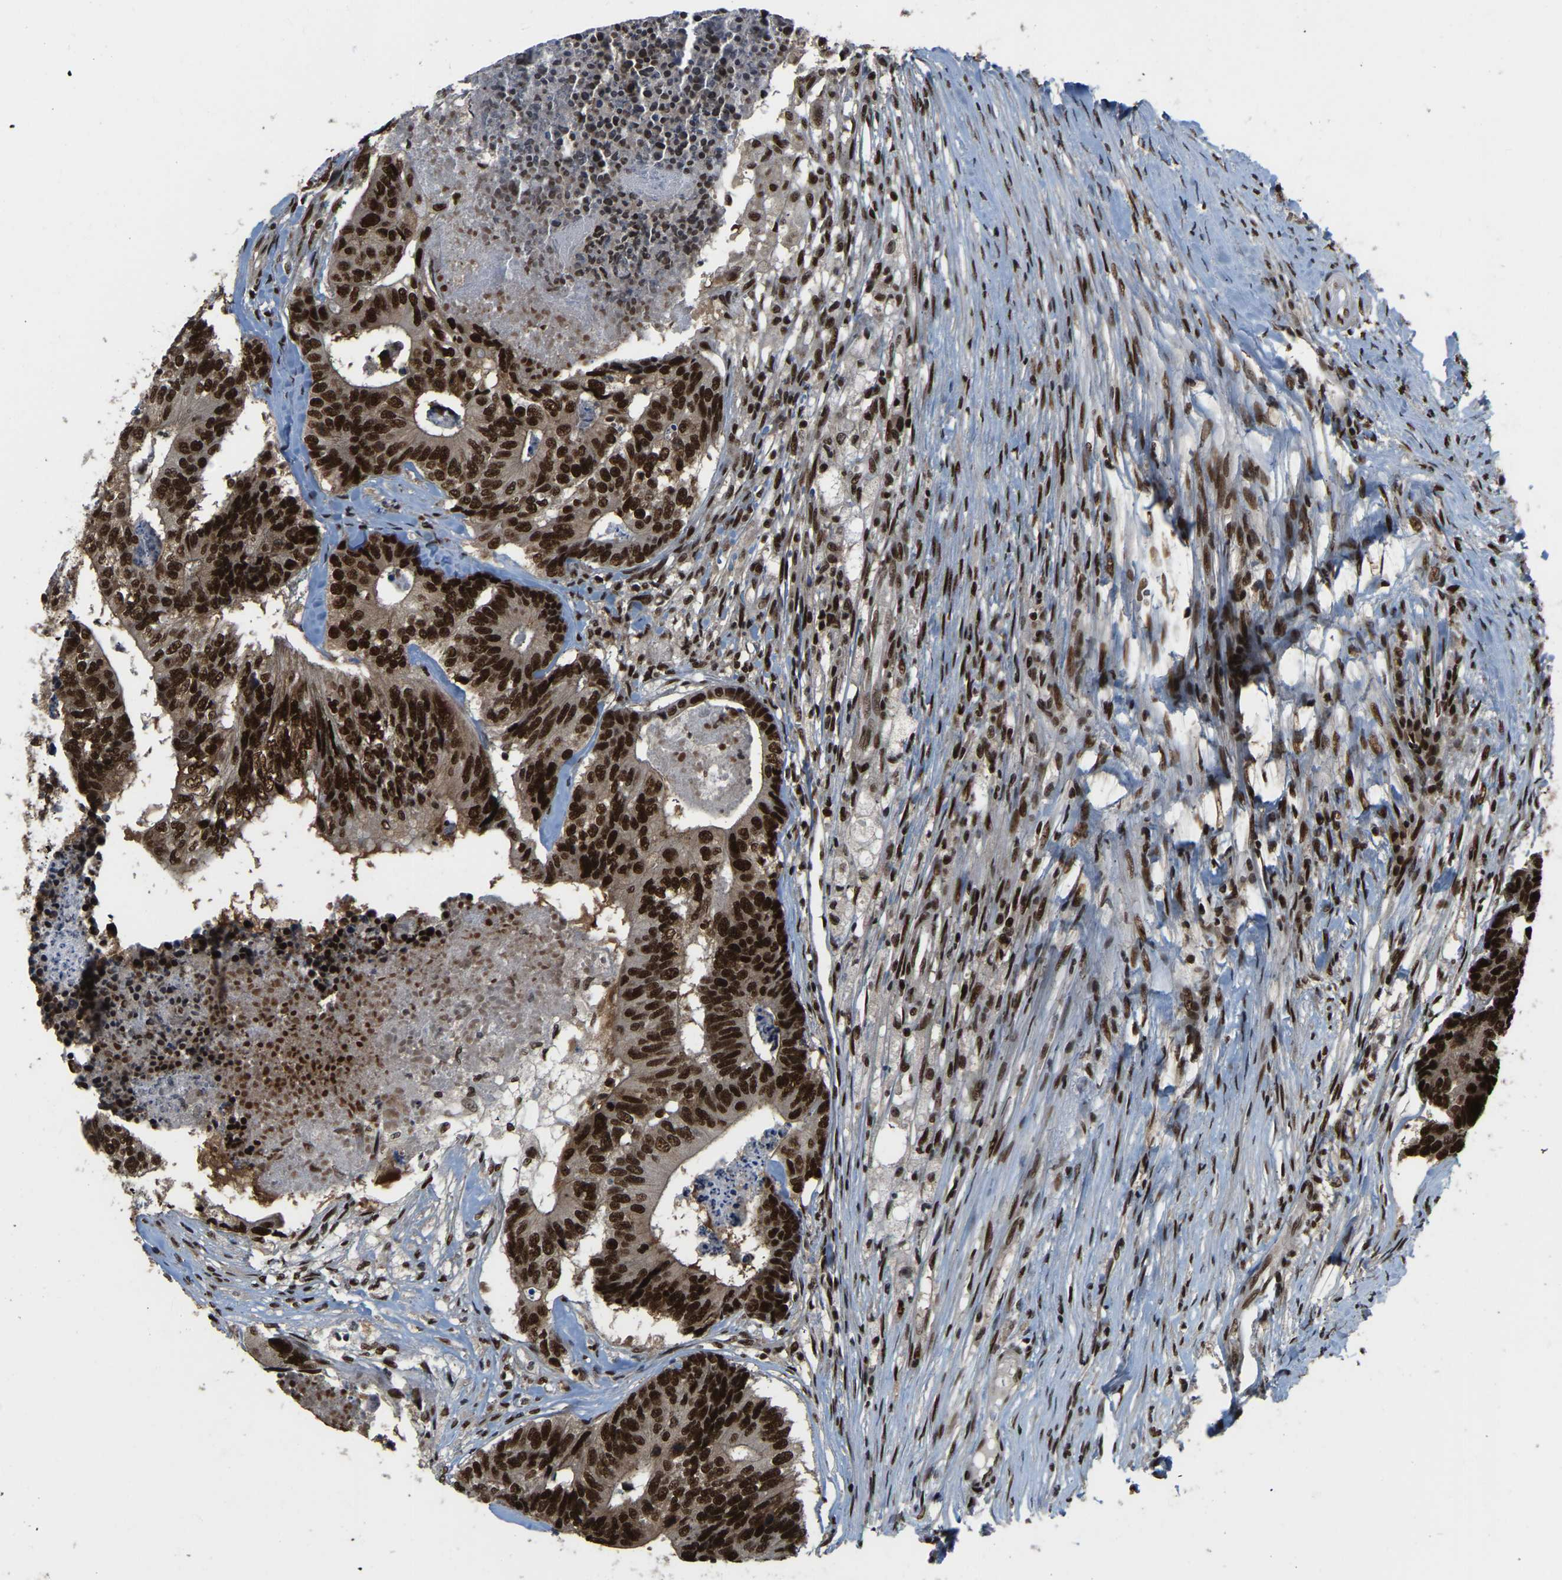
{"staining": {"intensity": "strong", "quantity": ">75%", "location": "nuclear"}, "tissue": "colorectal cancer", "cell_type": "Tumor cells", "image_type": "cancer", "snomed": [{"axis": "morphology", "description": "Adenocarcinoma, NOS"}, {"axis": "topography", "description": "Colon"}], "caption": "Immunohistochemistry (IHC) (DAB (3,3'-diaminobenzidine)) staining of colorectal cancer reveals strong nuclear protein staining in about >75% of tumor cells.", "gene": "TBL1XR1", "patient": {"sex": "female", "age": 67}}